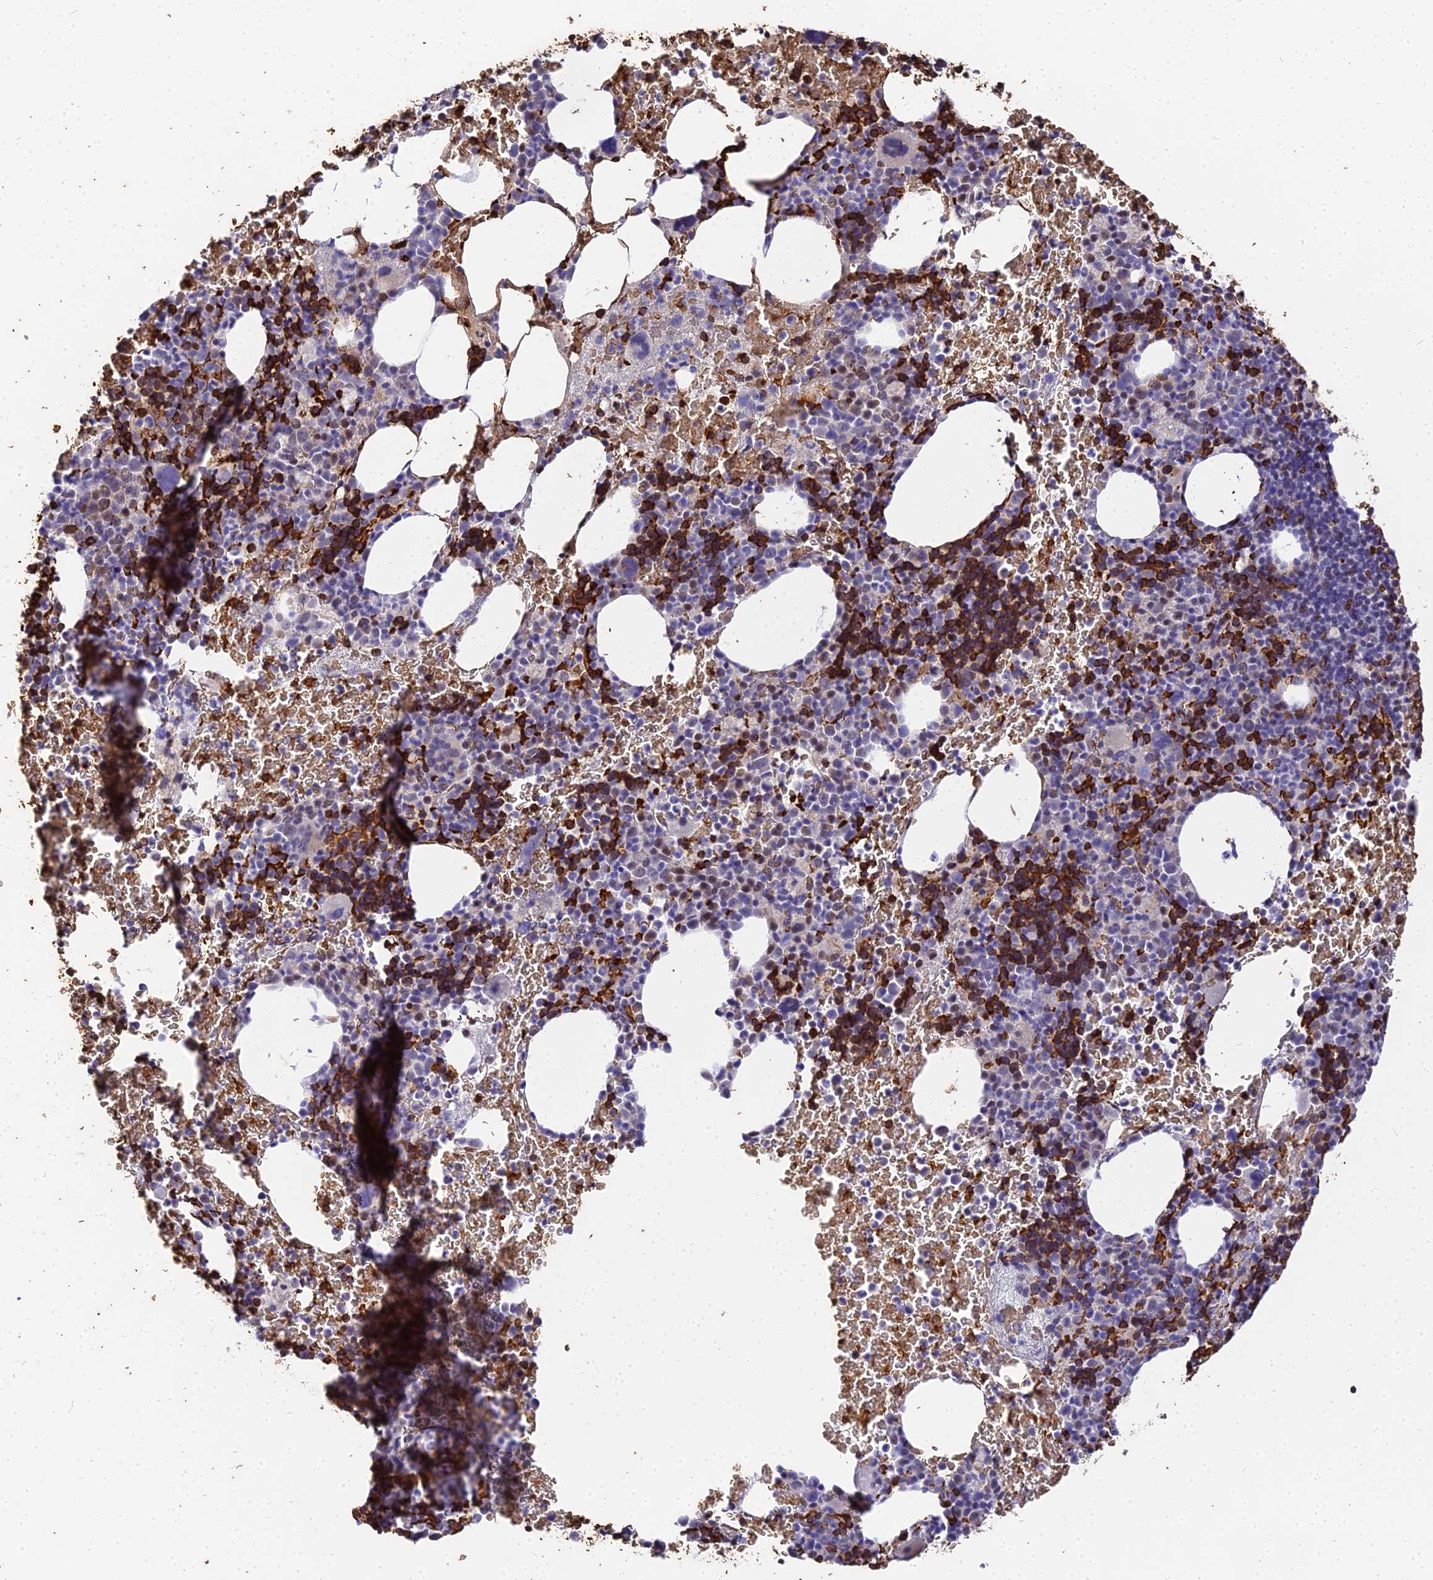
{"staining": {"intensity": "strong", "quantity": "25%-75%", "location": "cytoplasmic/membranous"}, "tissue": "bone marrow", "cell_type": "Hematopoietic cells", "image_type": "normal", "snomed": [{"axis": "morphology", "description": "Normal tissue, NOS"}, {"axis": "morphology", "description": "Inflammation, NOS"}, {"axis": "topography", "description": "Bone marrow"}], "caption": "A high-resolution micrograph shows immunohistochemistry (IHC) staining of normal bone marrow, which demonstrates strong cytoplasmic/membranous positivity in about 25%-75% of hematopoietic cells.", "gene": "BCL9", "patient": {"sex": "male", "age": 72}}